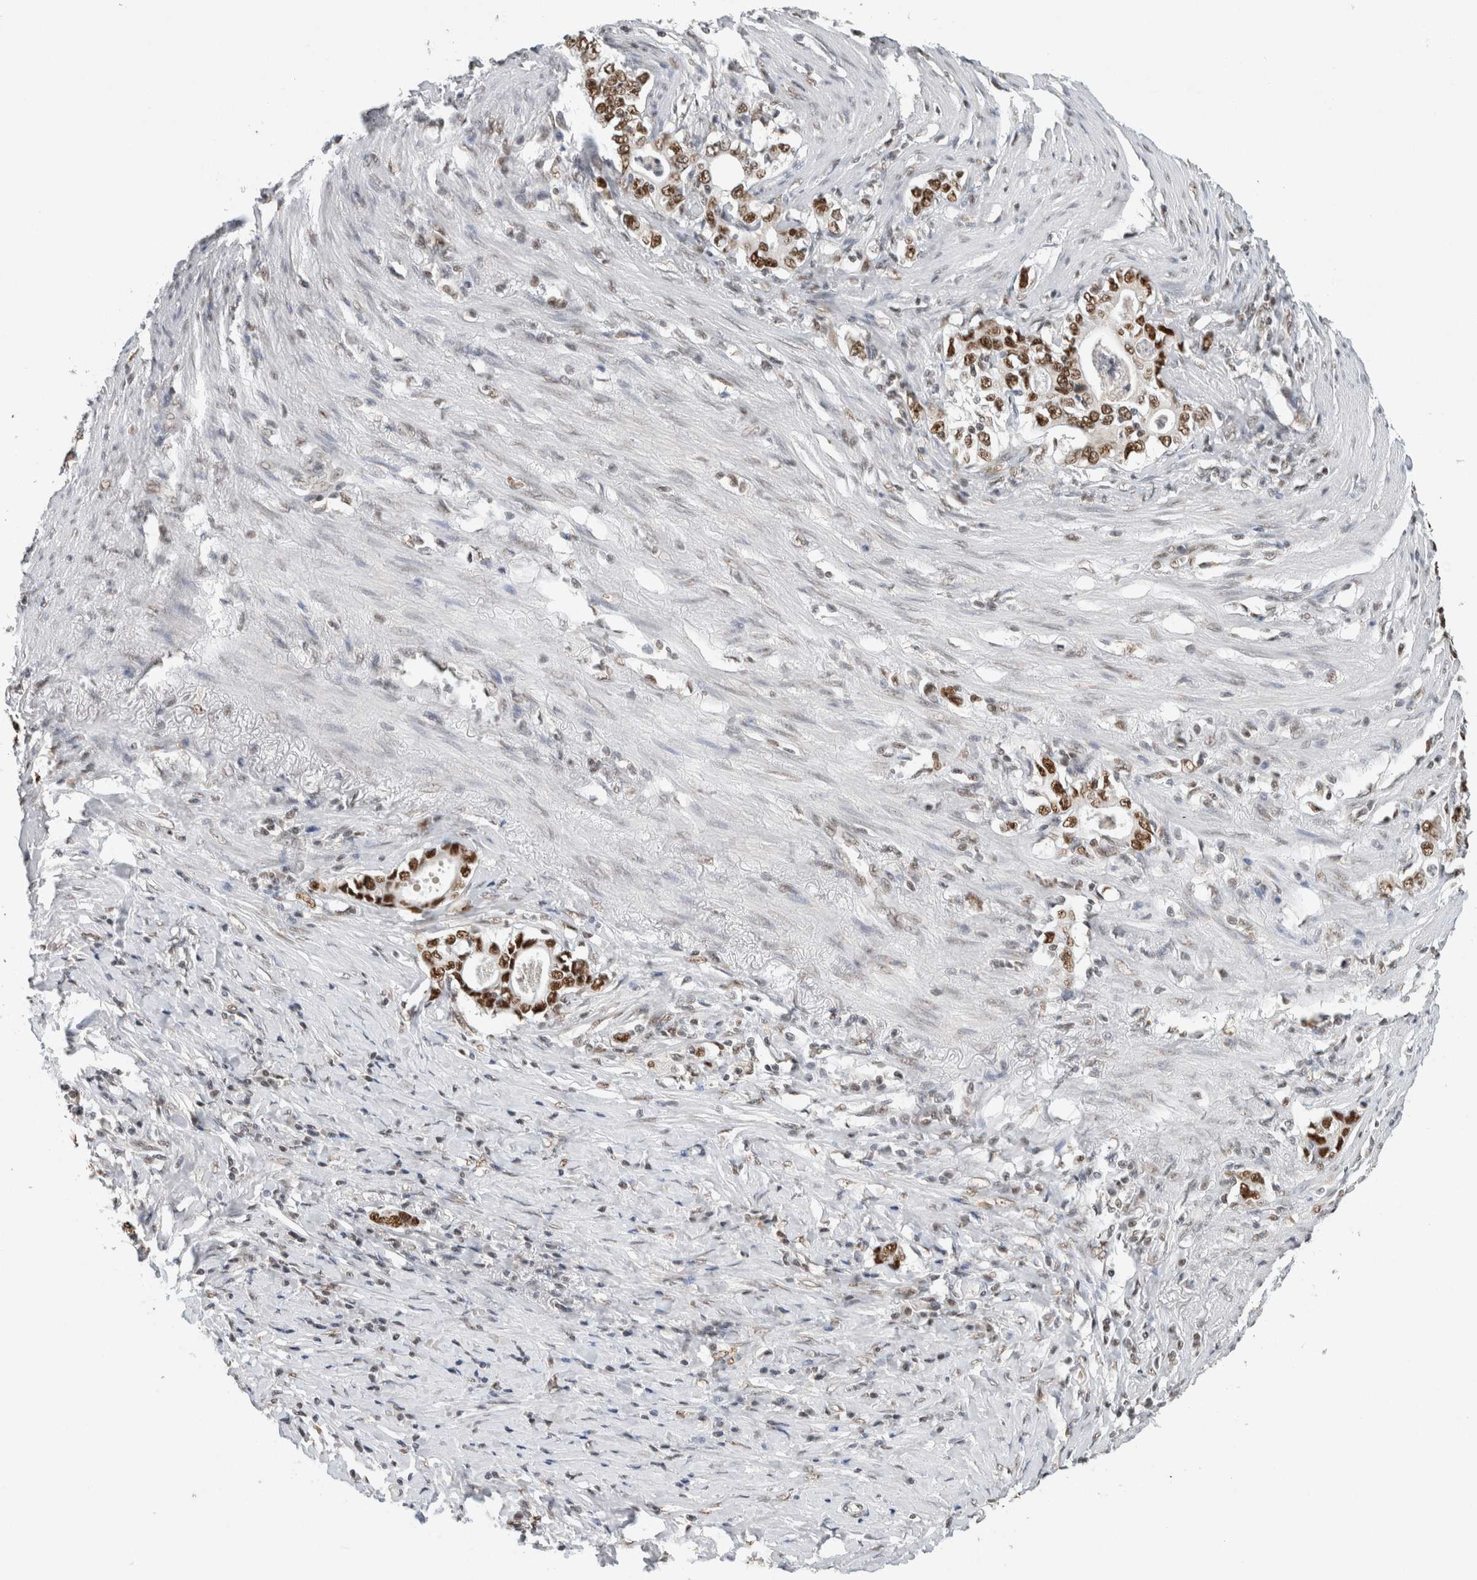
{"staining": {"intensity": "strong", "quantity": ">75%", "location": "nuclear"}, "tissue": "stomach cancer", "cell_type": "Tumor cells", "image_type": "cancer", "snomed": [{"axis": "morphology", "description": "Adenocarcinoma, NOS"}, {"axis": "topography", "description": "Stomach, lower"}], "caption": "Immunohistochemistry (IHC) (DAB (3,3'-diaminobenzidine)) staining of stomach cancer displays strong nuclear protein expression in approximately >75% of tumor cells.", "gene": "DDX42", "patient": {"sex": "female", "age": 72}}